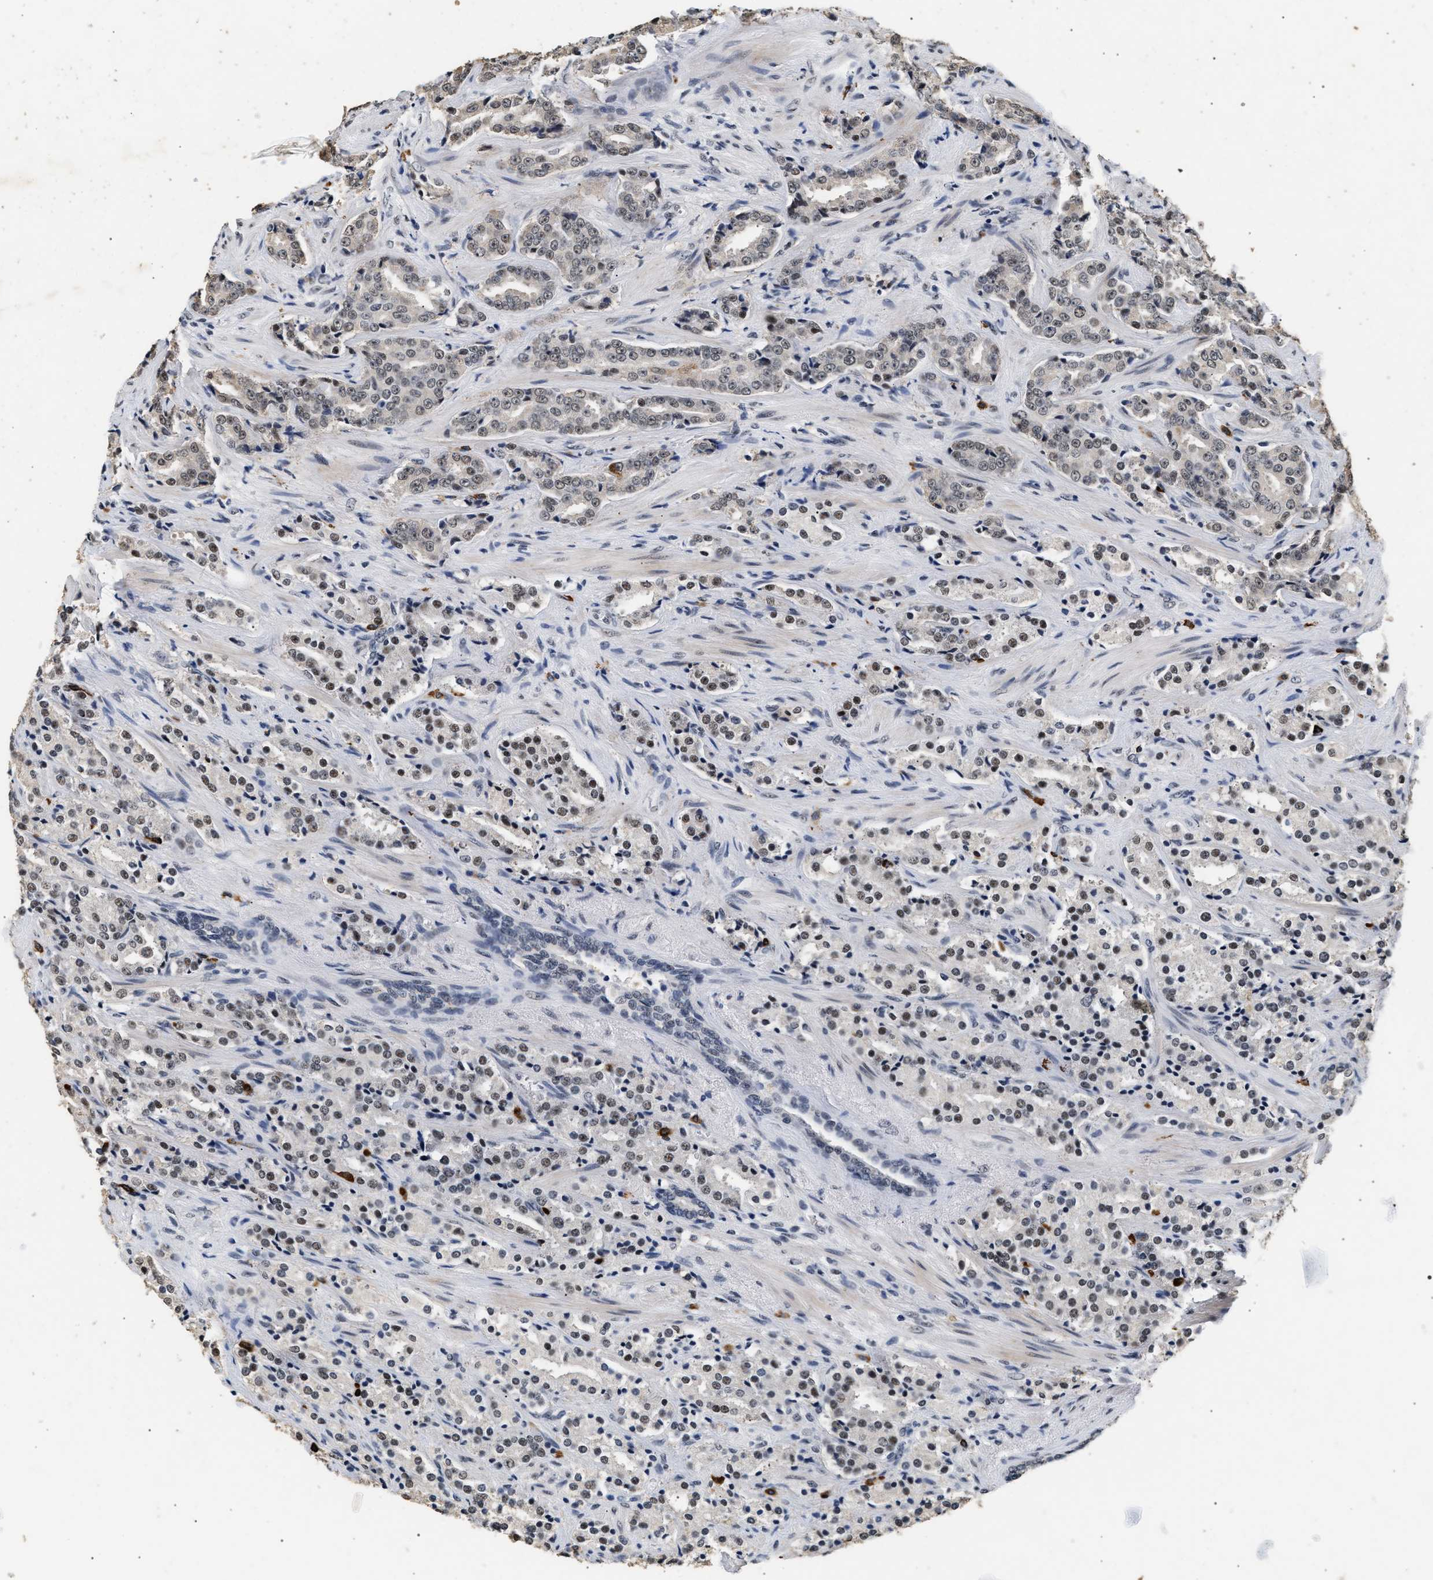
{"staining": {"intensity": "weak", "quantity": ">75%", "location": "nuclear"}, "tissue": "prostate cancer", "cell_type": "Tumor cells", "image_type": "cancer", "snomed": [{"axis": "morphology", "description": "Adenocarcinoma, High grade"}, {"axis": "topography", "description": "Prostate"}], "caption": "Prostate cancer (adenocarcinoma (high-grade)) tissue exhibits weak nuclear positivity in approximately >75% of tumor cells, visualized by immunohistochemistry.", "gene": "THOC1", "patient": {"sex": "male", "age": 71}}